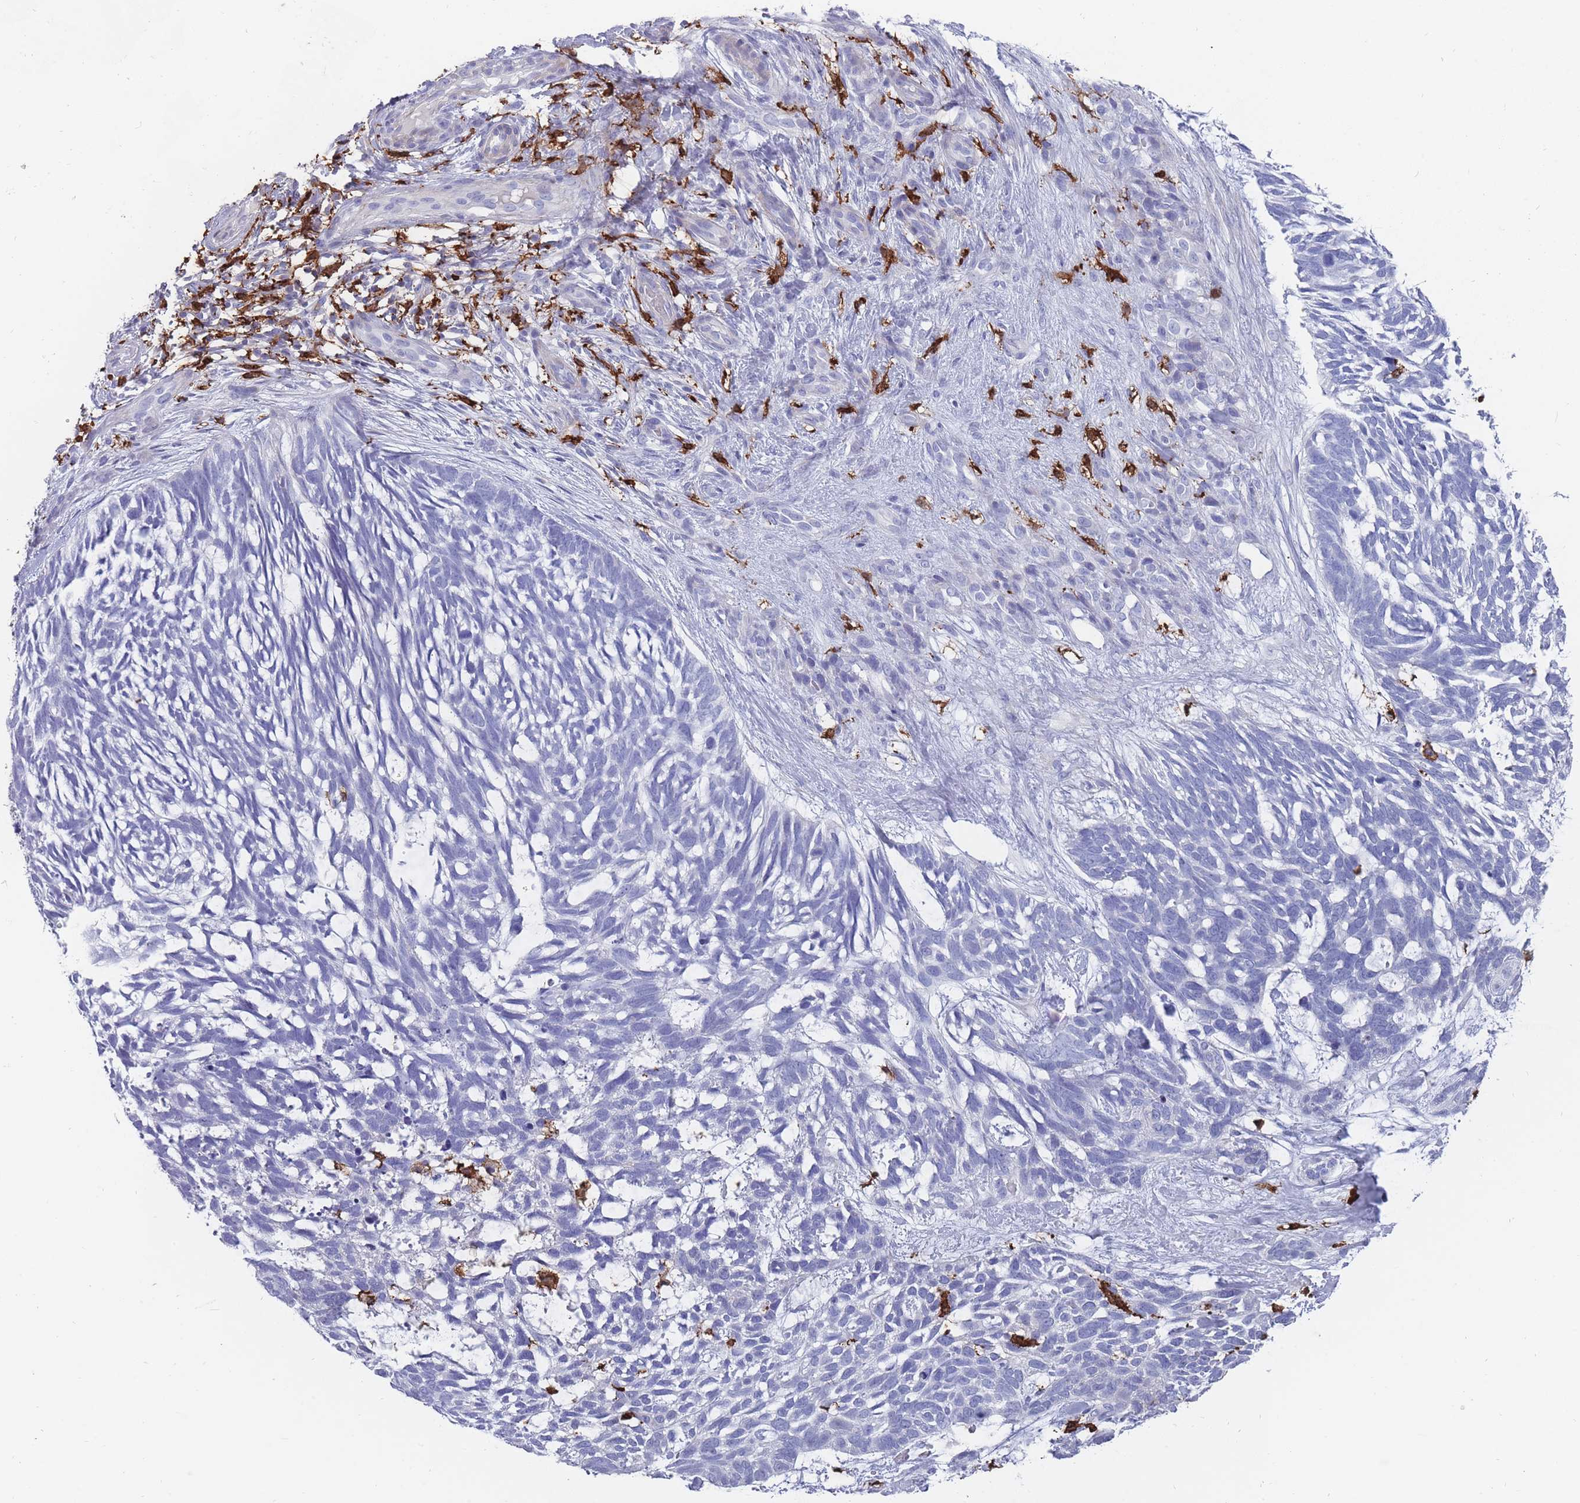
{"staining": {"intensity": "negative", "quantity": "none", "location": "none"}, "tissue": "skin cancer", "cell_type": "Tumor cells", "image_type": "cancer", "snomed": [{"axis": "morphology", "description": "Basal cell carcinoma"}, {"axis": "topography", "description": "Skin"}], "caption": "Protein analysis of skin basal cell carcinoma reveals no significant expression in tumor cells.", "gene": "AIF1", "patient": {"sex": "male", "age": 88}}